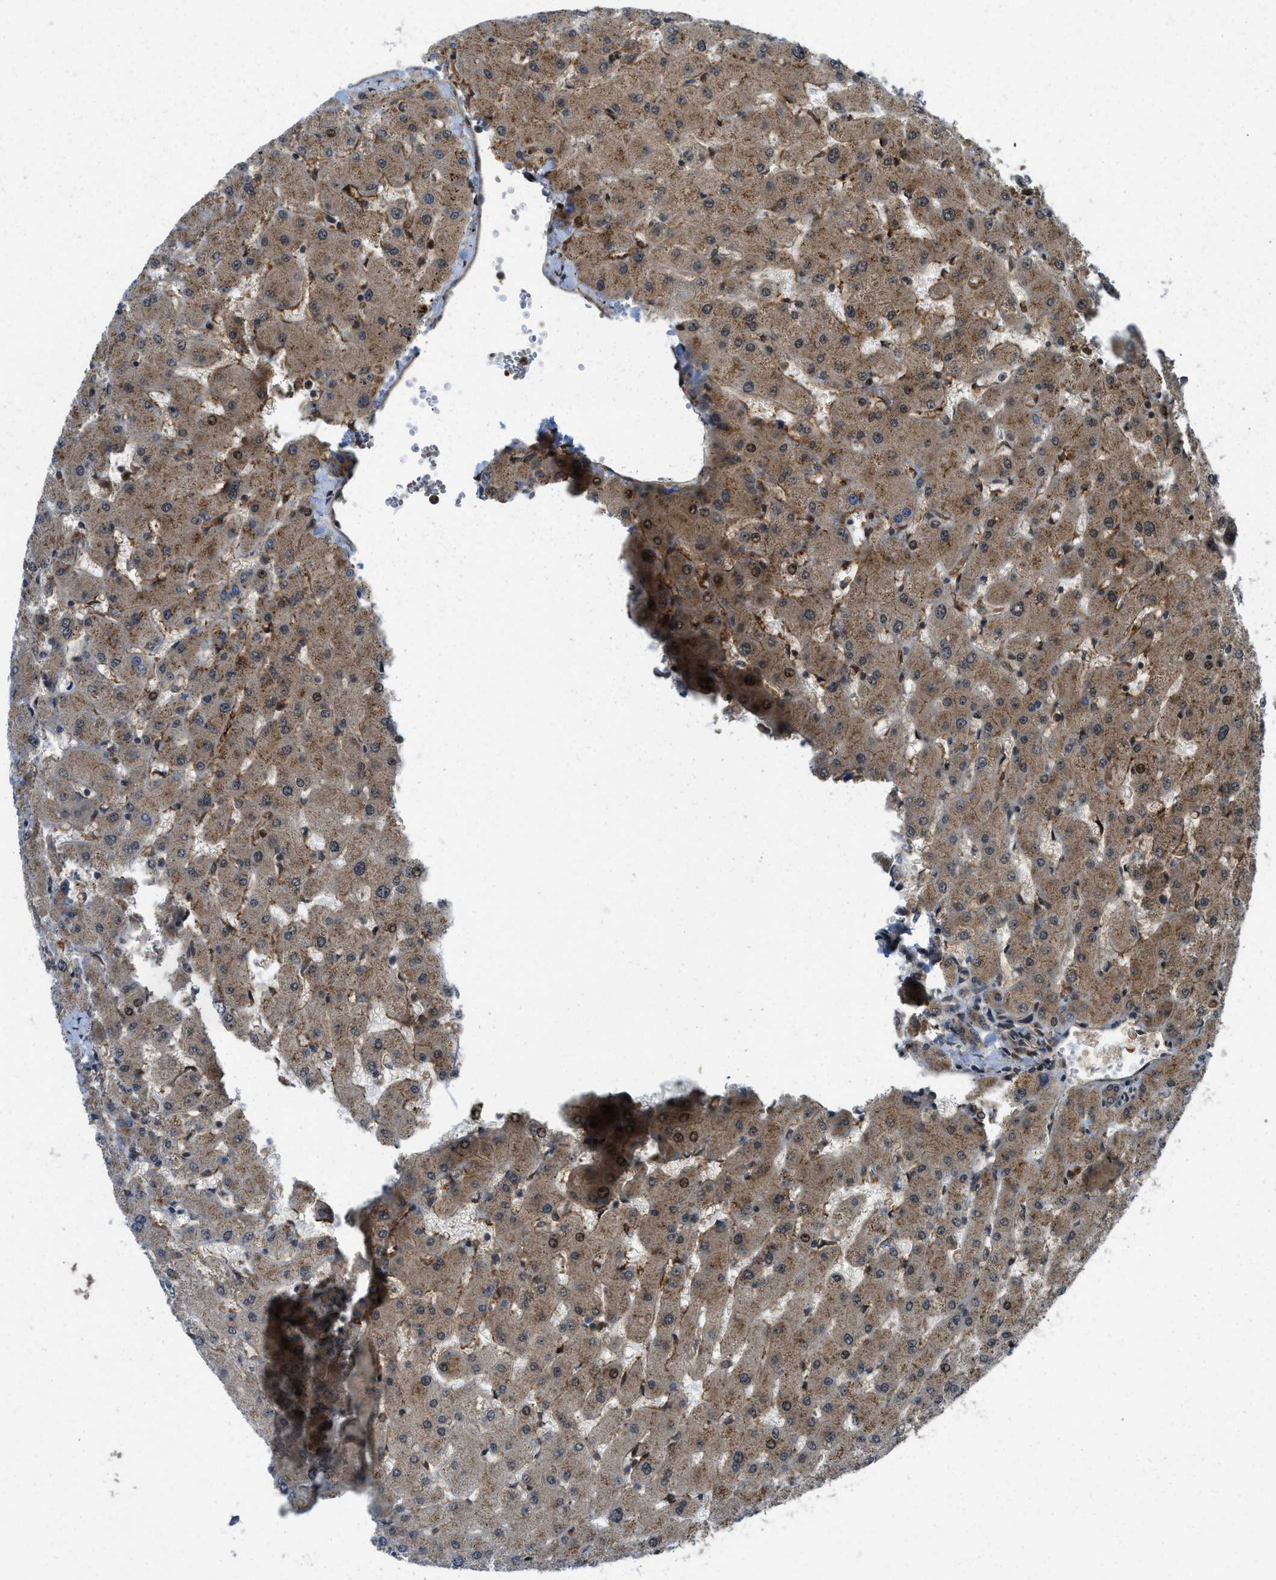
{"staining": {"intensity": "moderate", "quantity": ">75%", "location": "cytoplasmic/membranous"}, "tissue": "liver", "cell_type": "Cholangiocytes", "image_type": "normal", "snomed": [{"axis": "morphology", "description": "Normal tissue, NOS"}, {"axis": "topography", "description": "Liver"}], "caption": "Immunohistochemistry of unremarkable liver shows medium levels of moderate cytoplasmic/membranous positivity in about >75% of cholangiocytes. The protein is shown in brown color, while the nuclei are stained blue.", "gene": "DNAJC28", "patient": {"sex": "female", "age": 63}}